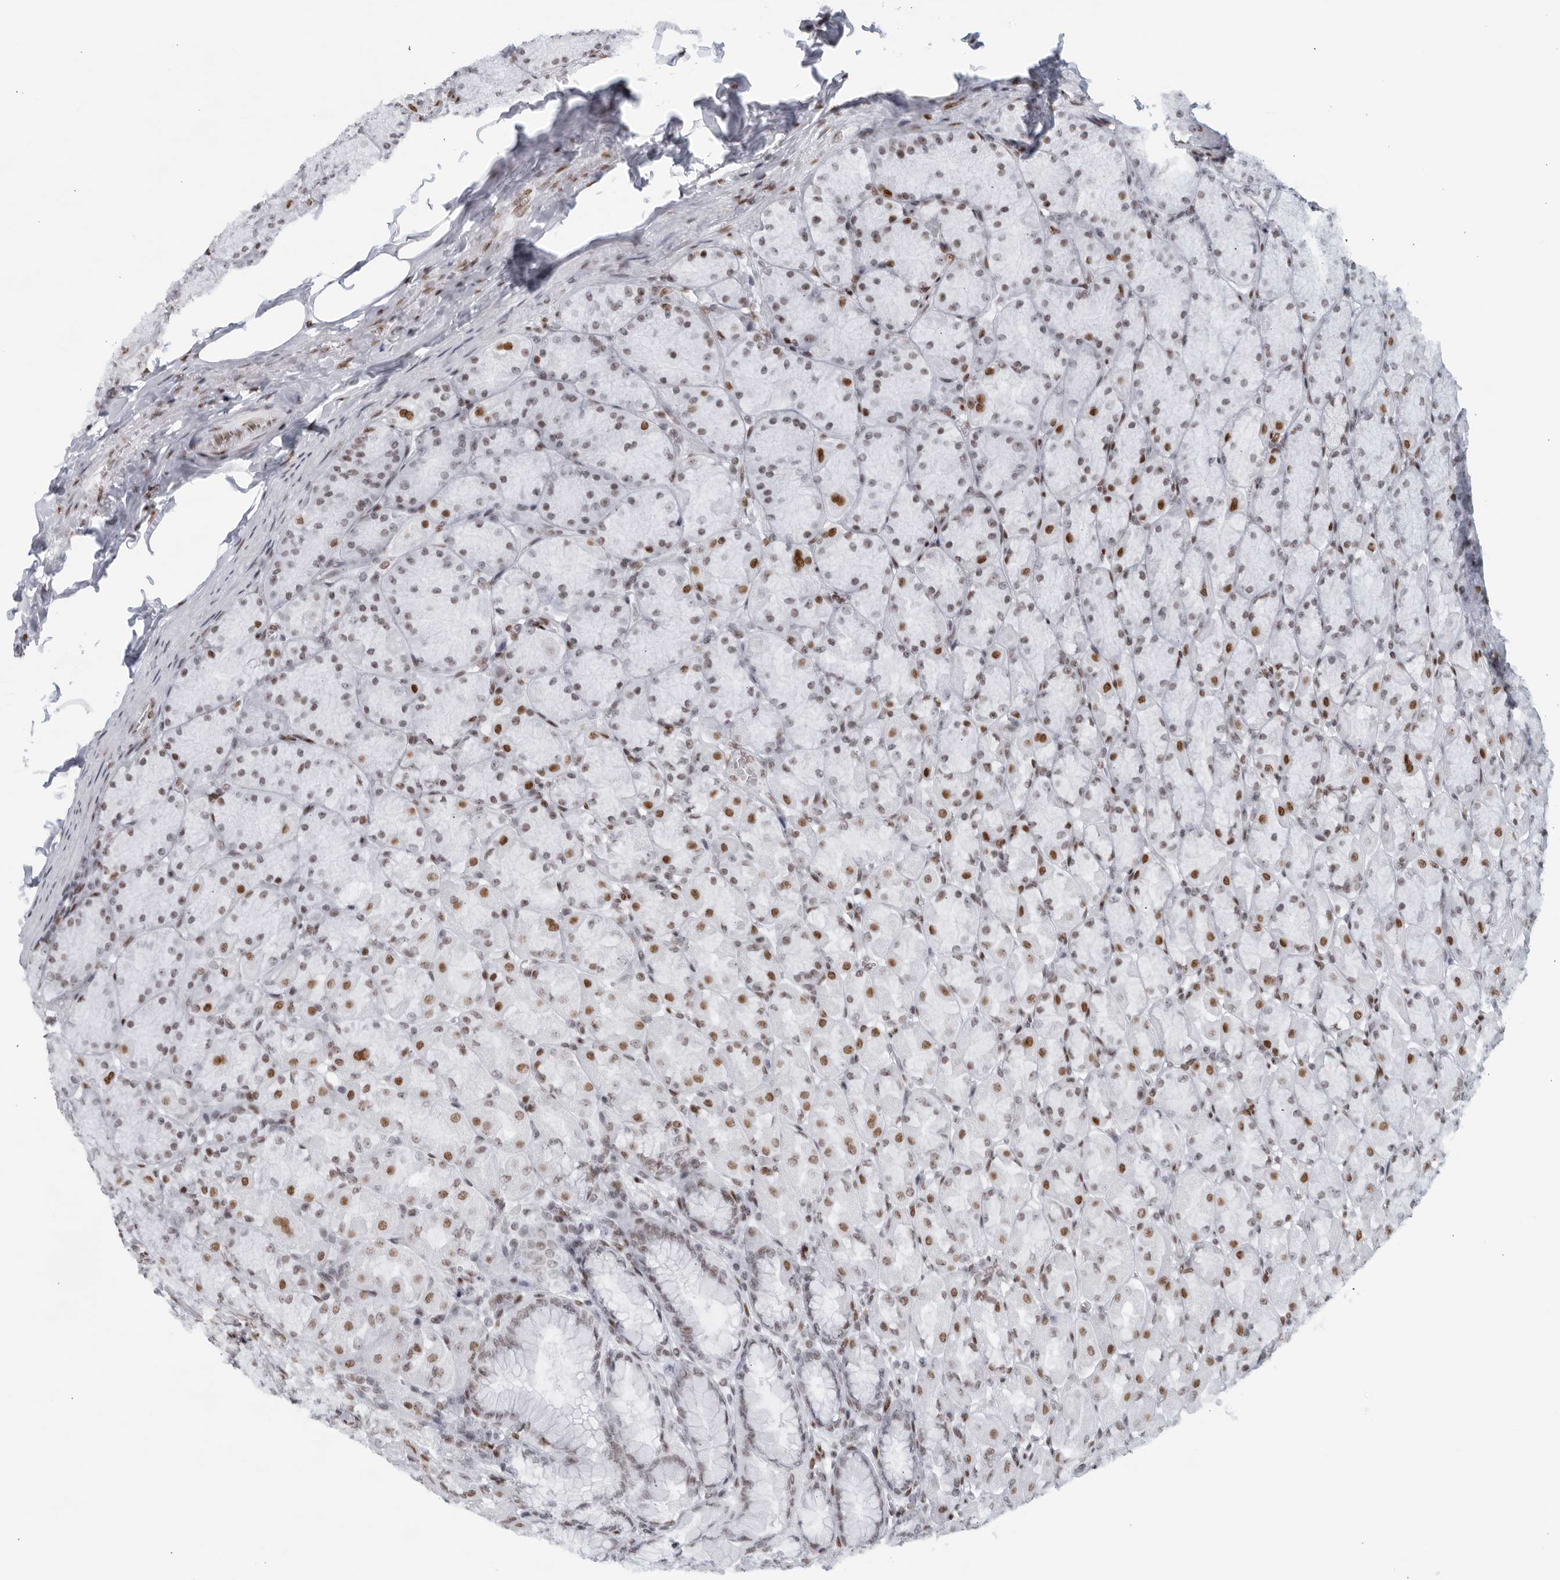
{"staining": {"intensity": "moderate", "quantity": ">75%", "location": "nuclear"}, "tissue": "stomach", "cell_type": "Glandular cells", "image_type": "normal", "snomed": [{"axis": "morphology", "description": "Normal tissue, NOS"}, {"axis": "topography", "description": "Stomach, upper"}], "caption": "Stomach was stained to show a protein in brown. There is medium levels of moderate nuclear positivity in about >75% of glandular cells. The staining was performed using DAB (3,3'-diaminobenzidine), with brown indicating positive protein expression. Nuclei are stained blue with hematoxylin.", "gene": "HP1BP3", "patient": {"sex": "female", "age": 56}}